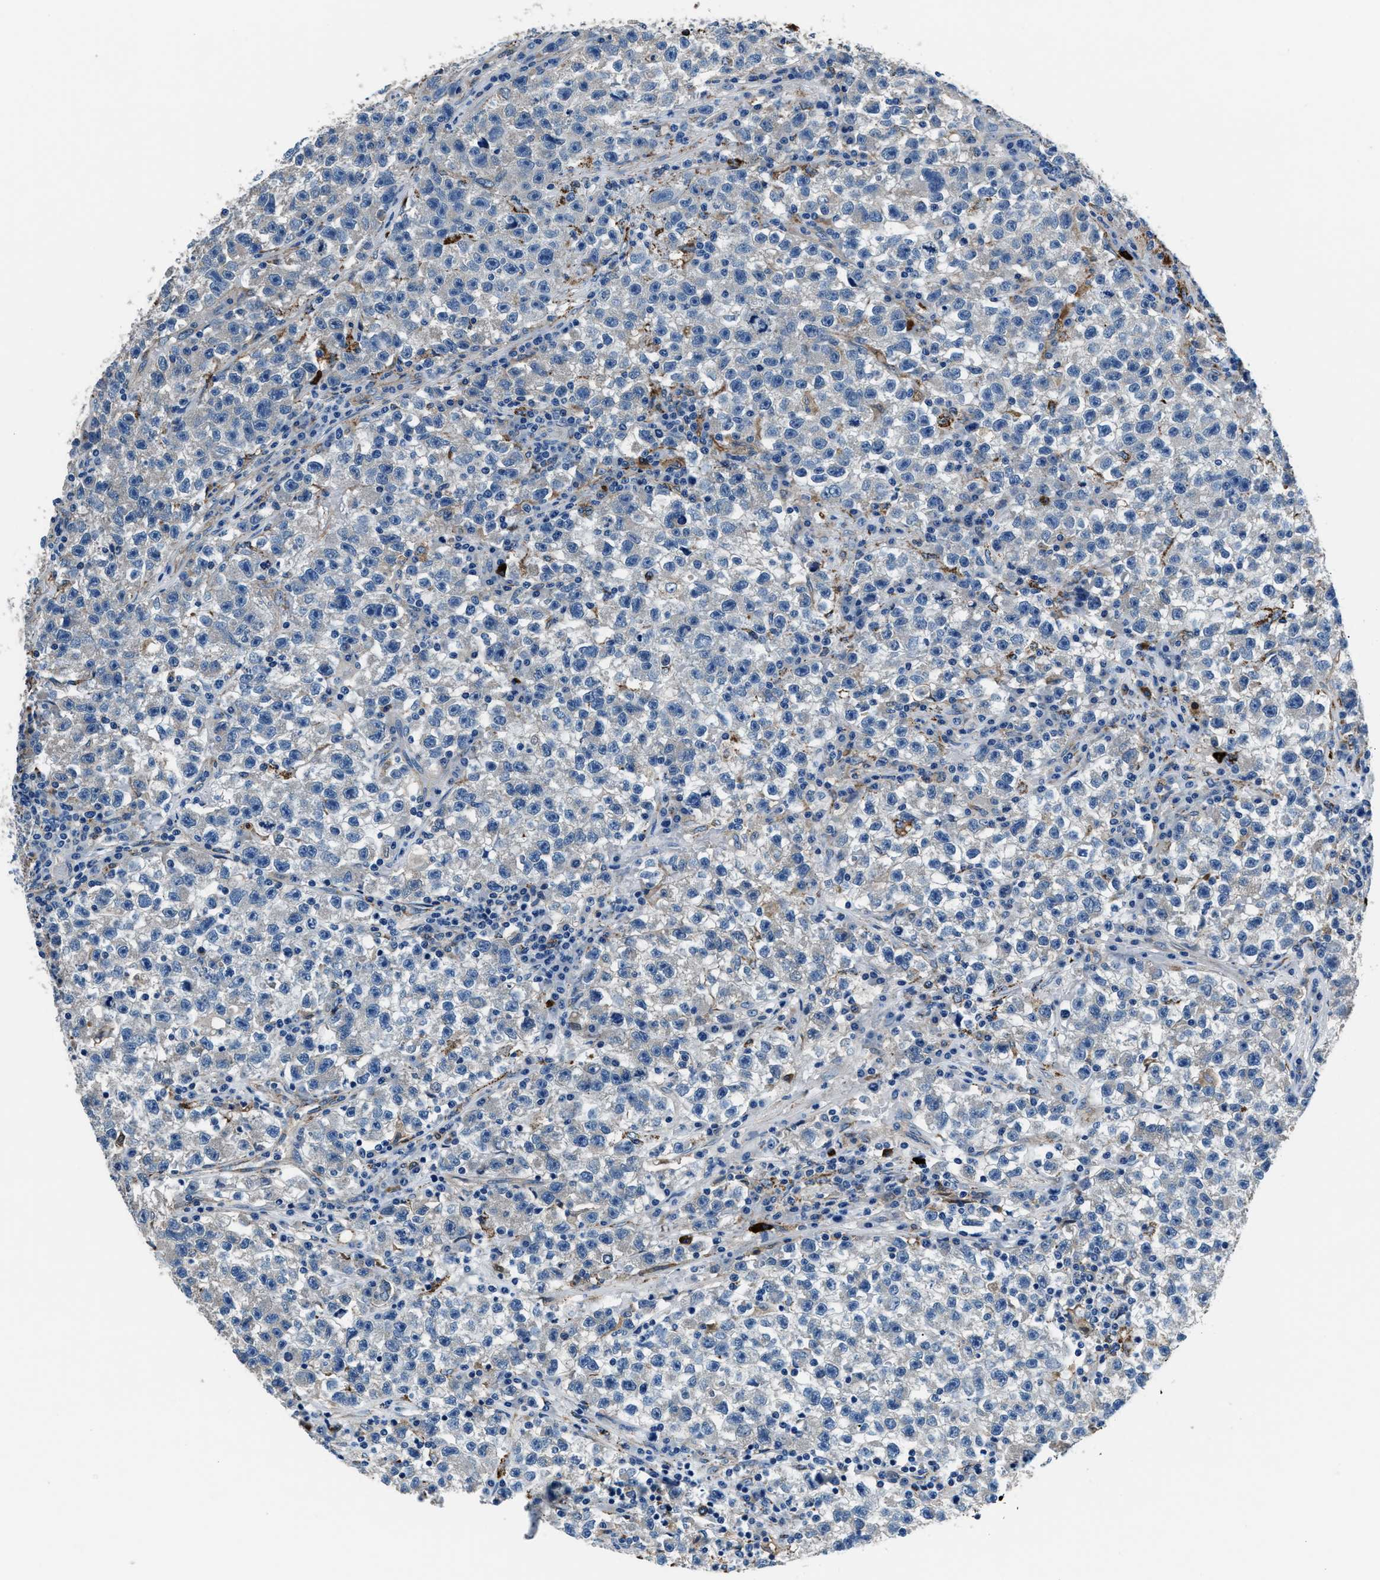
{"staining": {"intensity": "negative", "quantity": "none", "location": "none"}, "tissue": "testis cancer", "cell_type": "Tumor cells", "image_type": "cancer", "snomed": [{"axis": "morphology", "description": "Seminoma, NOS"}, {"axis": "topography", "description": "Testis"}], "caption": "This is an immunohistochemistry micrograph of human testis cancer. There is no staining in tumor cells.", "gene": "PRTFDC1", "patient": {"sex": "male", "age": 22}}